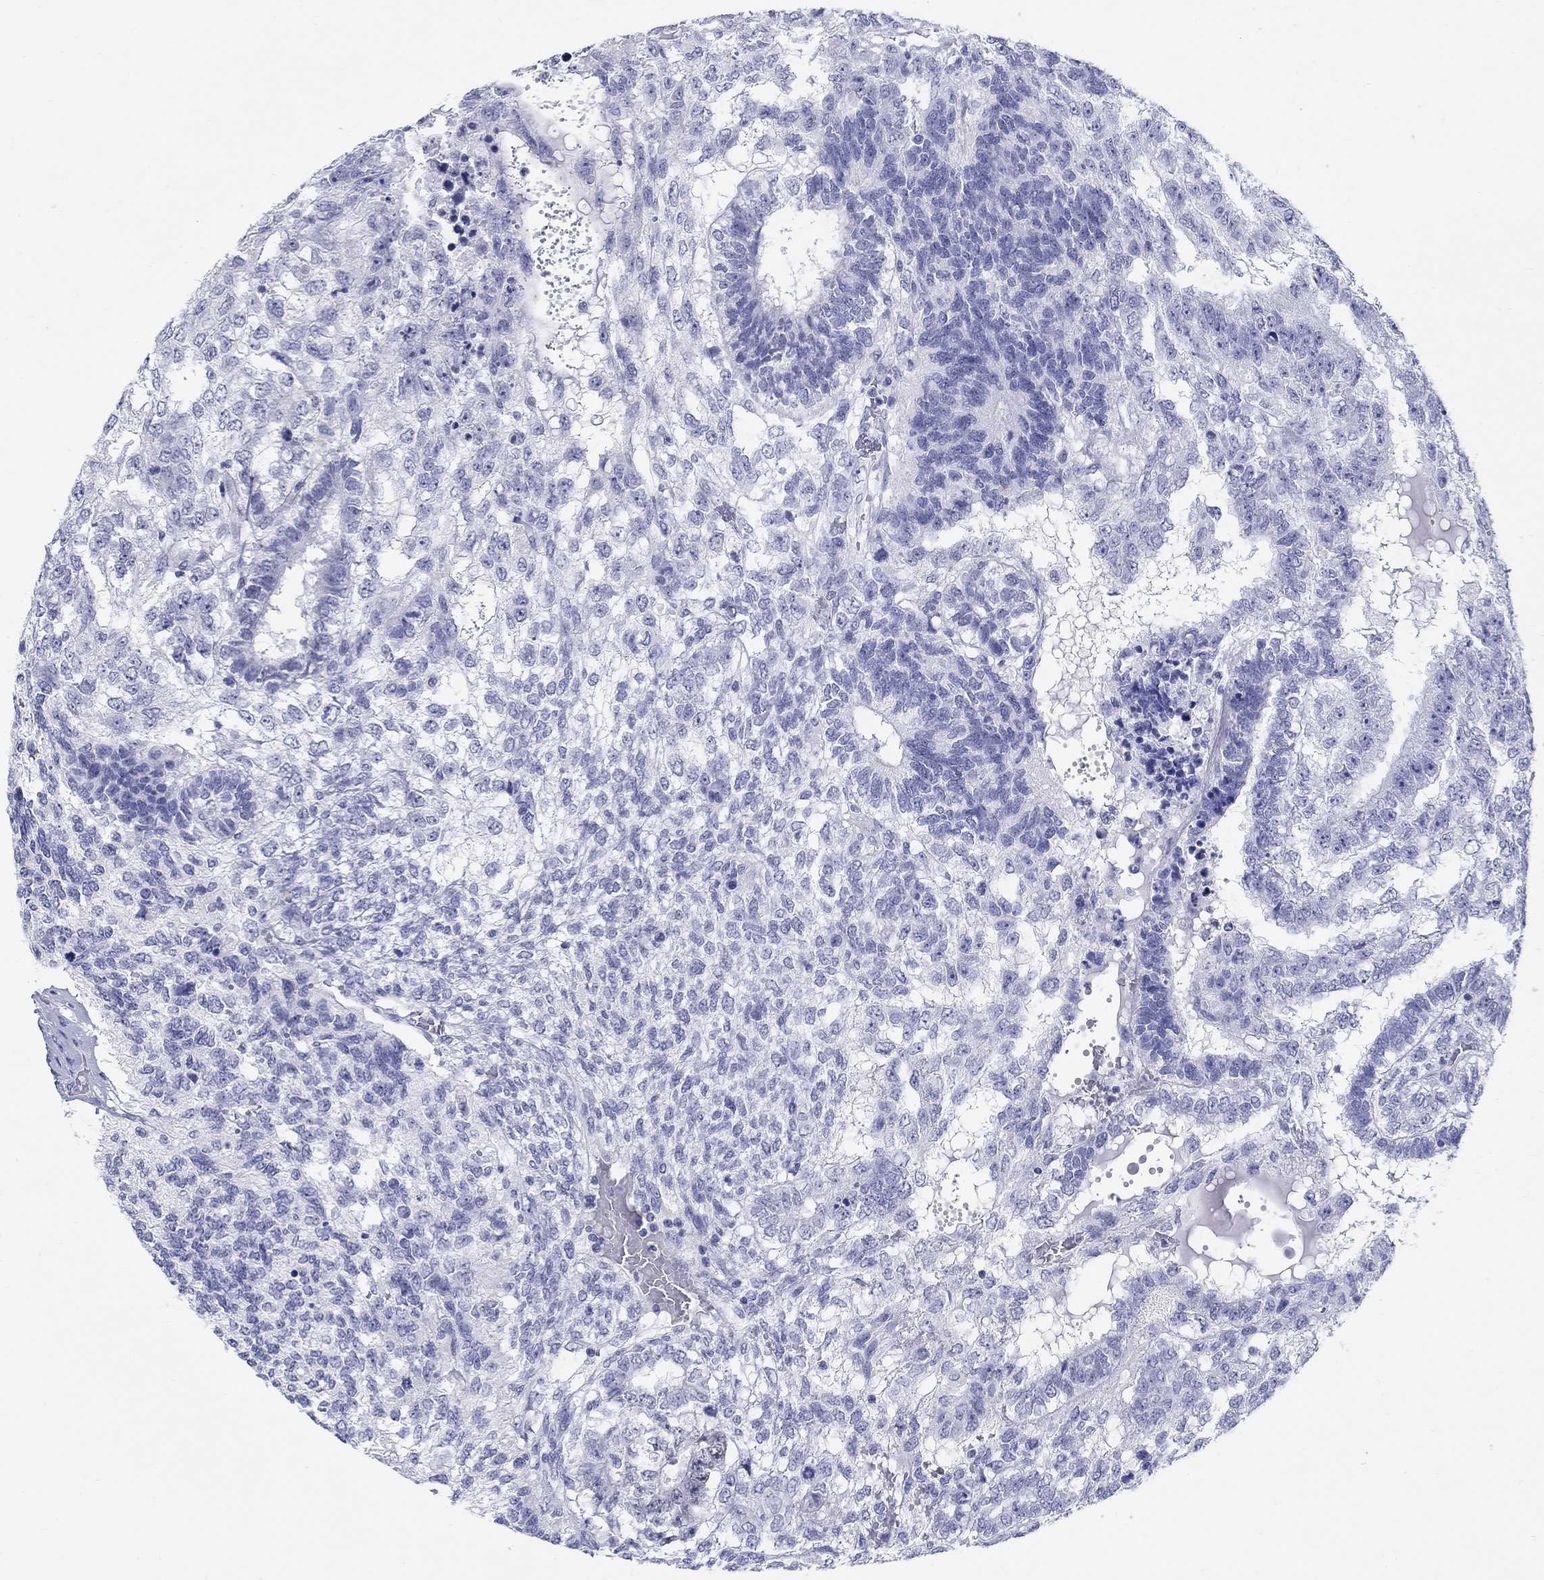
{"staining": {"intensity": "negative", "quantity": "none", "location": "none"}, "tissue": "testis cancer", "cell_type": "Tumor cells", "image_type": "cancer", "snomed": [{"axis": "morphology", "description": "Seminoma, NOS"}, {"axis": "morphology", "description": "Carcinoma, Embryonal, NOS"}, {"axis": "topography", "description": "Testis"}], "caption": "The photomicrograph exhibits no staining of tumor cells in testis cancer. Nuclei are stained in blue.", "gene": "LAMP5", "patient": {"sex": "male", "age": 41}}